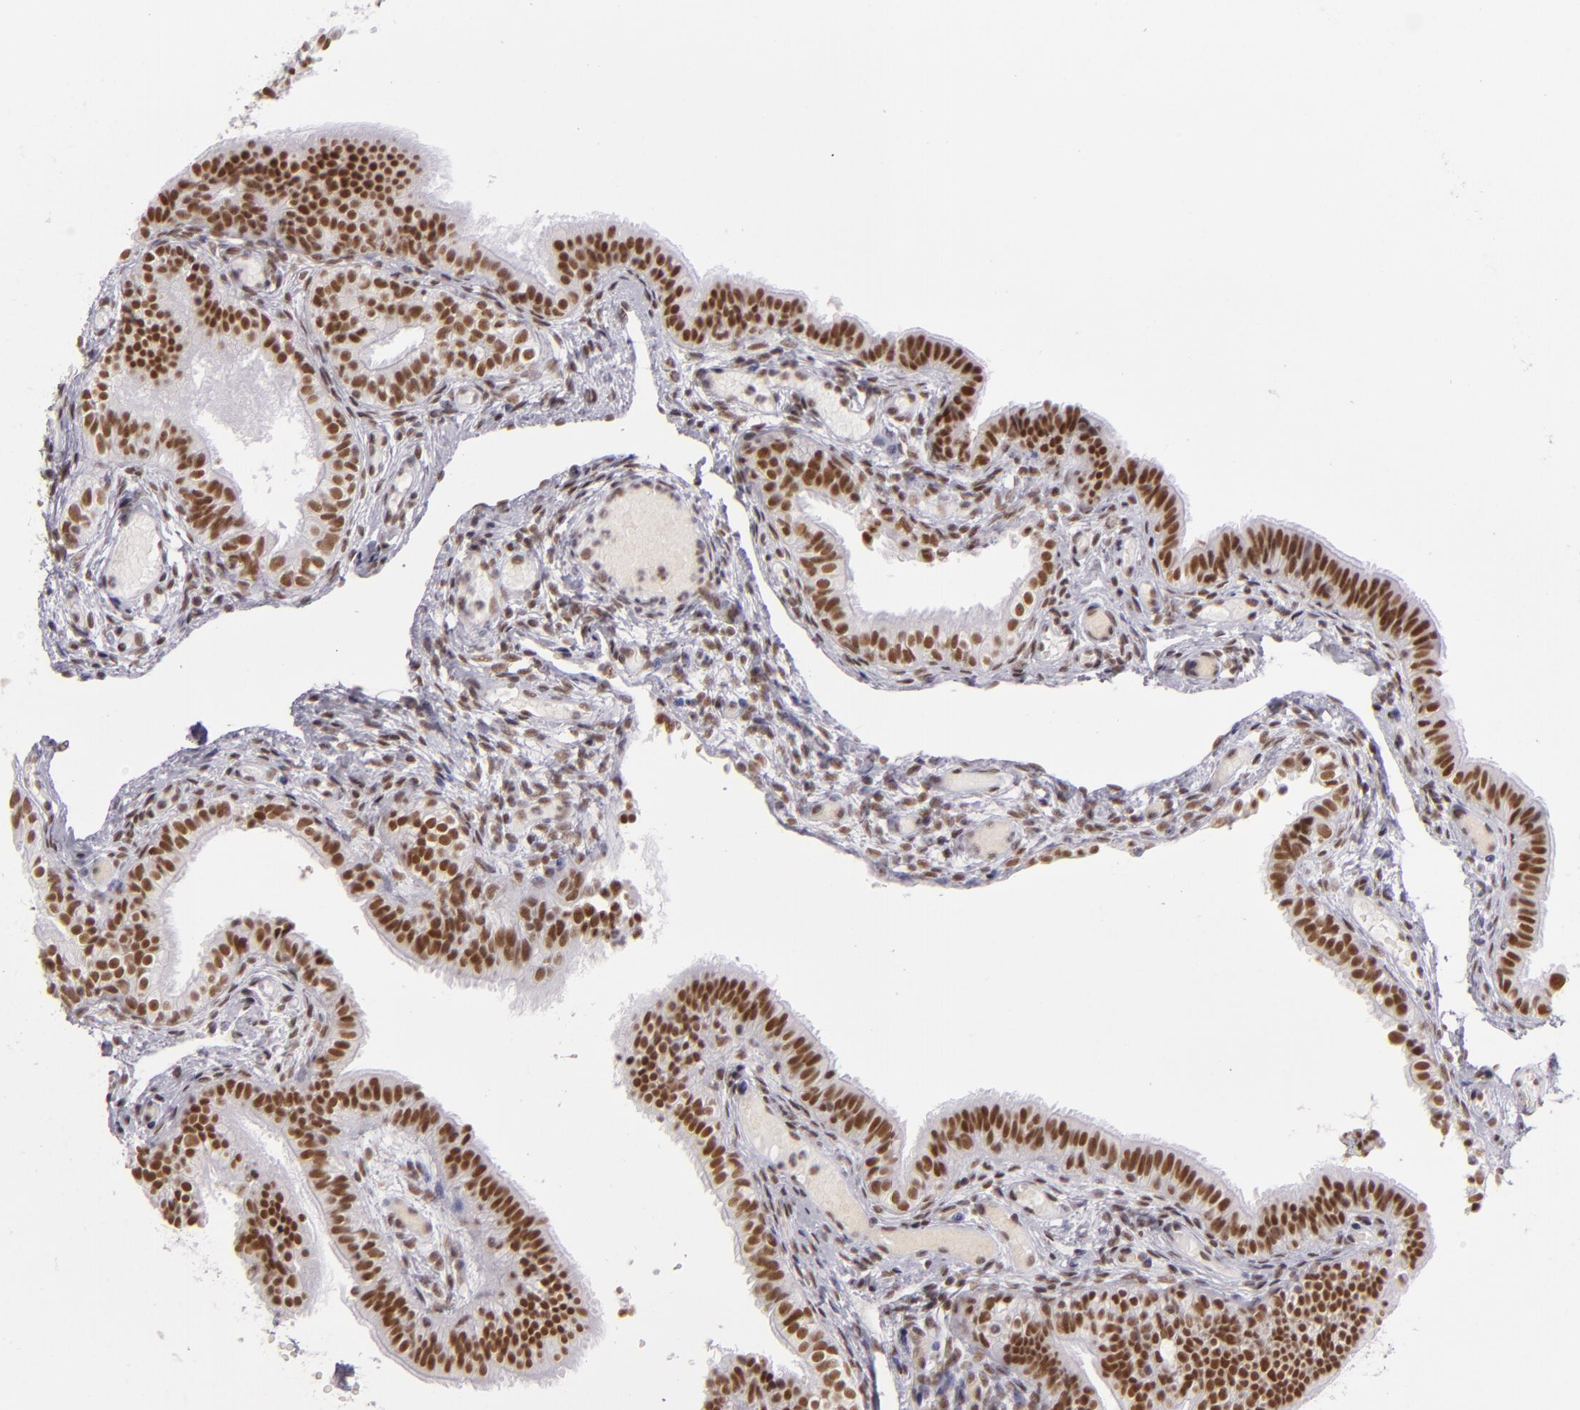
{"staining": {"intensity": "strong", "quantity": ">75%", "location": "nuclear"}, "tissue": "fallopian tube", "cell_type": "Glandular cells", "image_type": "normal", "snomed": [{"axis": "morphology", "description": "Normal tissue, NOS"}, {"axis": "morphology", "description": "Dermoid, NOS"}, {"axis": "topography", "description": "Fallopian tube"}], "caption": "Immunohistochemical staining of benign human fallopian tube reveals strong nuclear protein positivity in approximately >75% of glandular cells.", "gene": "BRD8", "patient": {"sex": "female", "age": 33}}